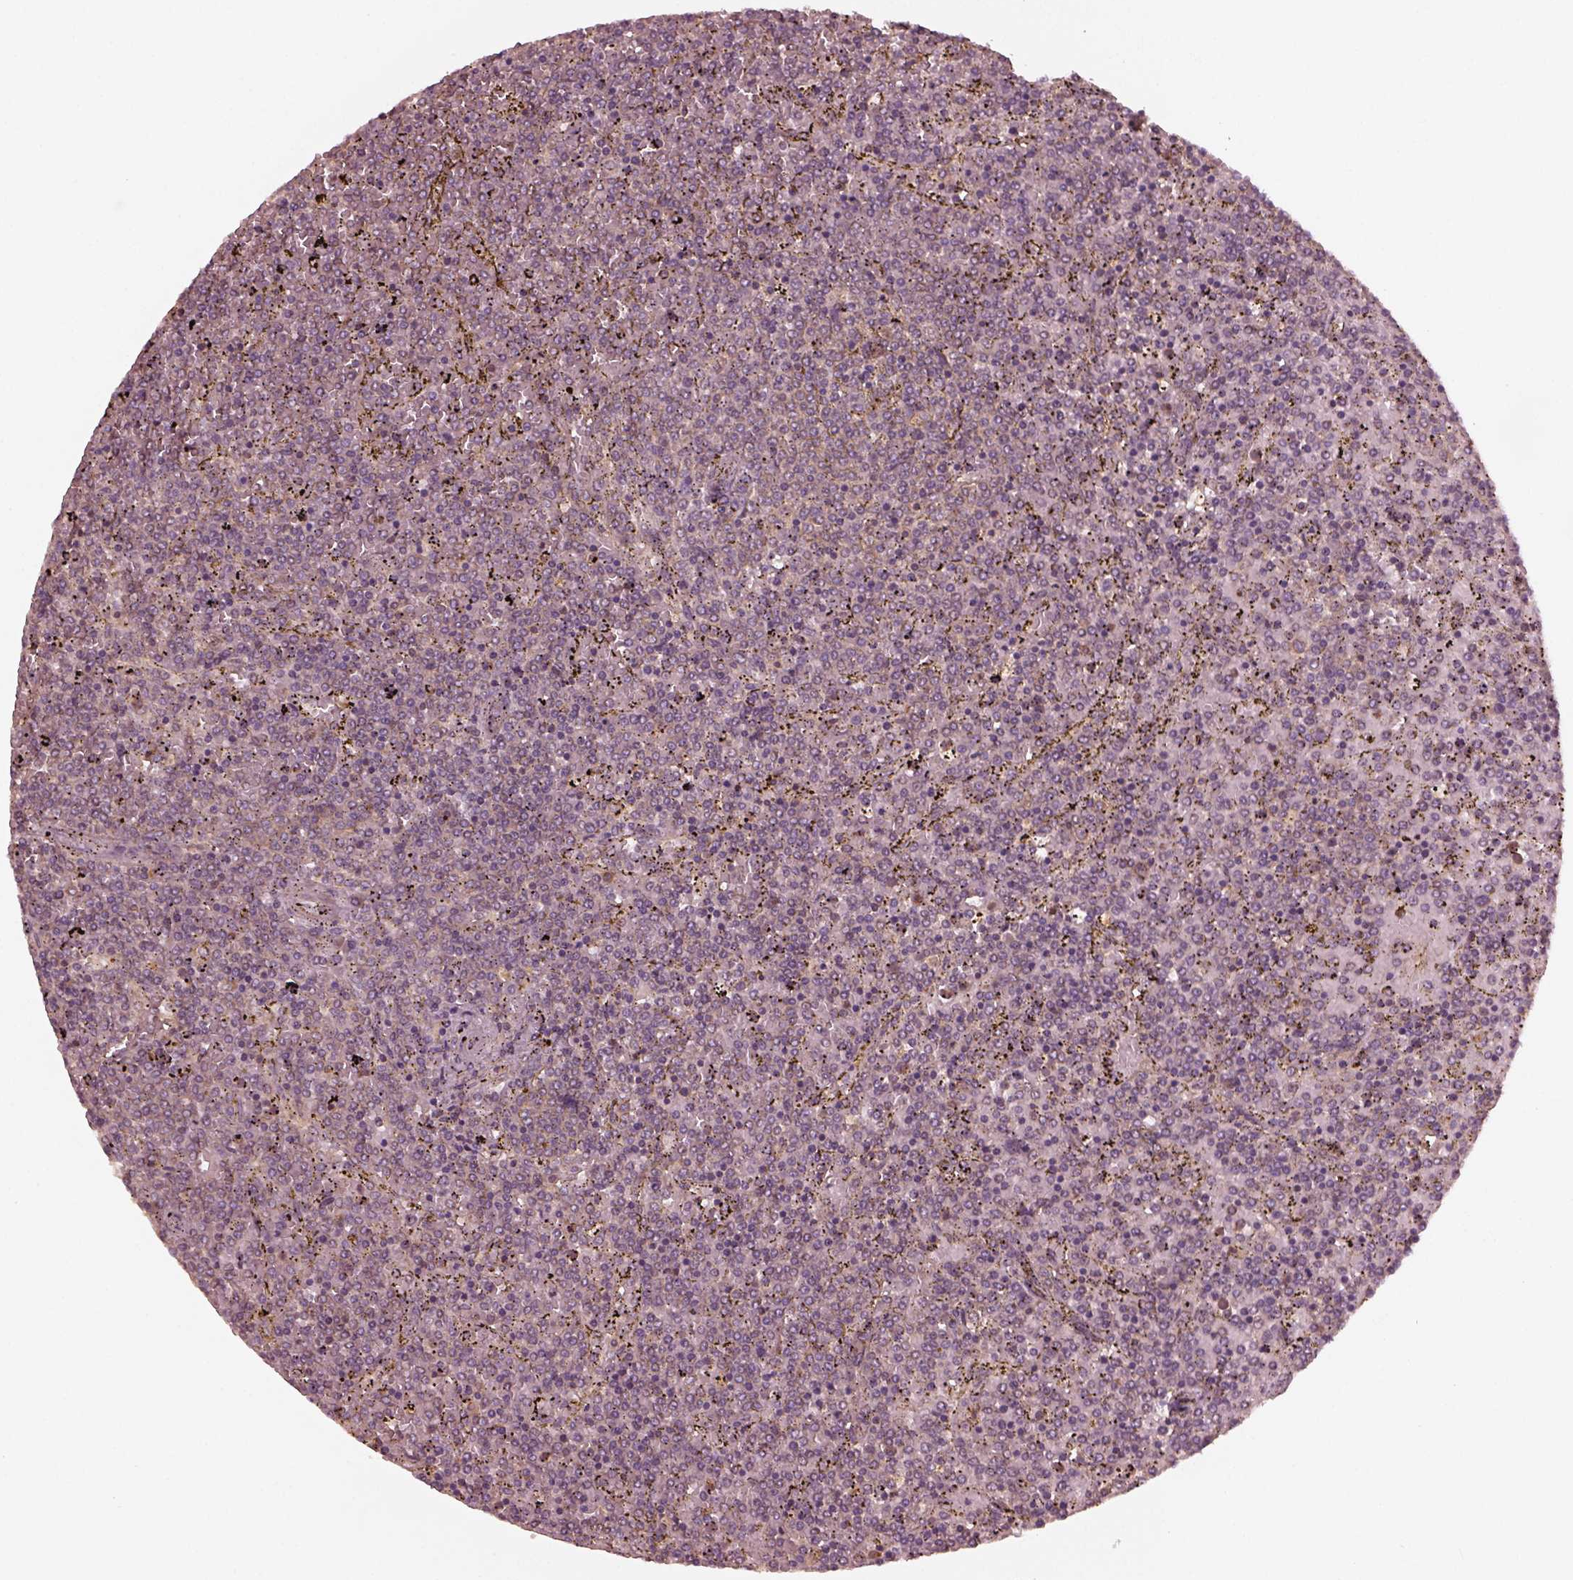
{"staining": {"intensity": "weak", "quantity": "25%-75%", "location": "cytoplasmic/membranous"}, "tissue": "lymphoma", "cell_type": "Tumor cells", "image_type": "cancer", "snomed": [{"axis": "morphology", "description": "Malignant lymphoma, non-Hodgkin's type, Low grade"}, {"axis": "topography", "description": "Spleen"}], "caption": "An image showing weak cytoplasmic/membranous staining in about 25%-75% of tumor cells in low-grade malignant lymphoma, non-Hodgkin's type, as visualized by brown immunohistochemical staining.", "gene": "FAF2", "patient": {"sex": "female", "age": 77}}